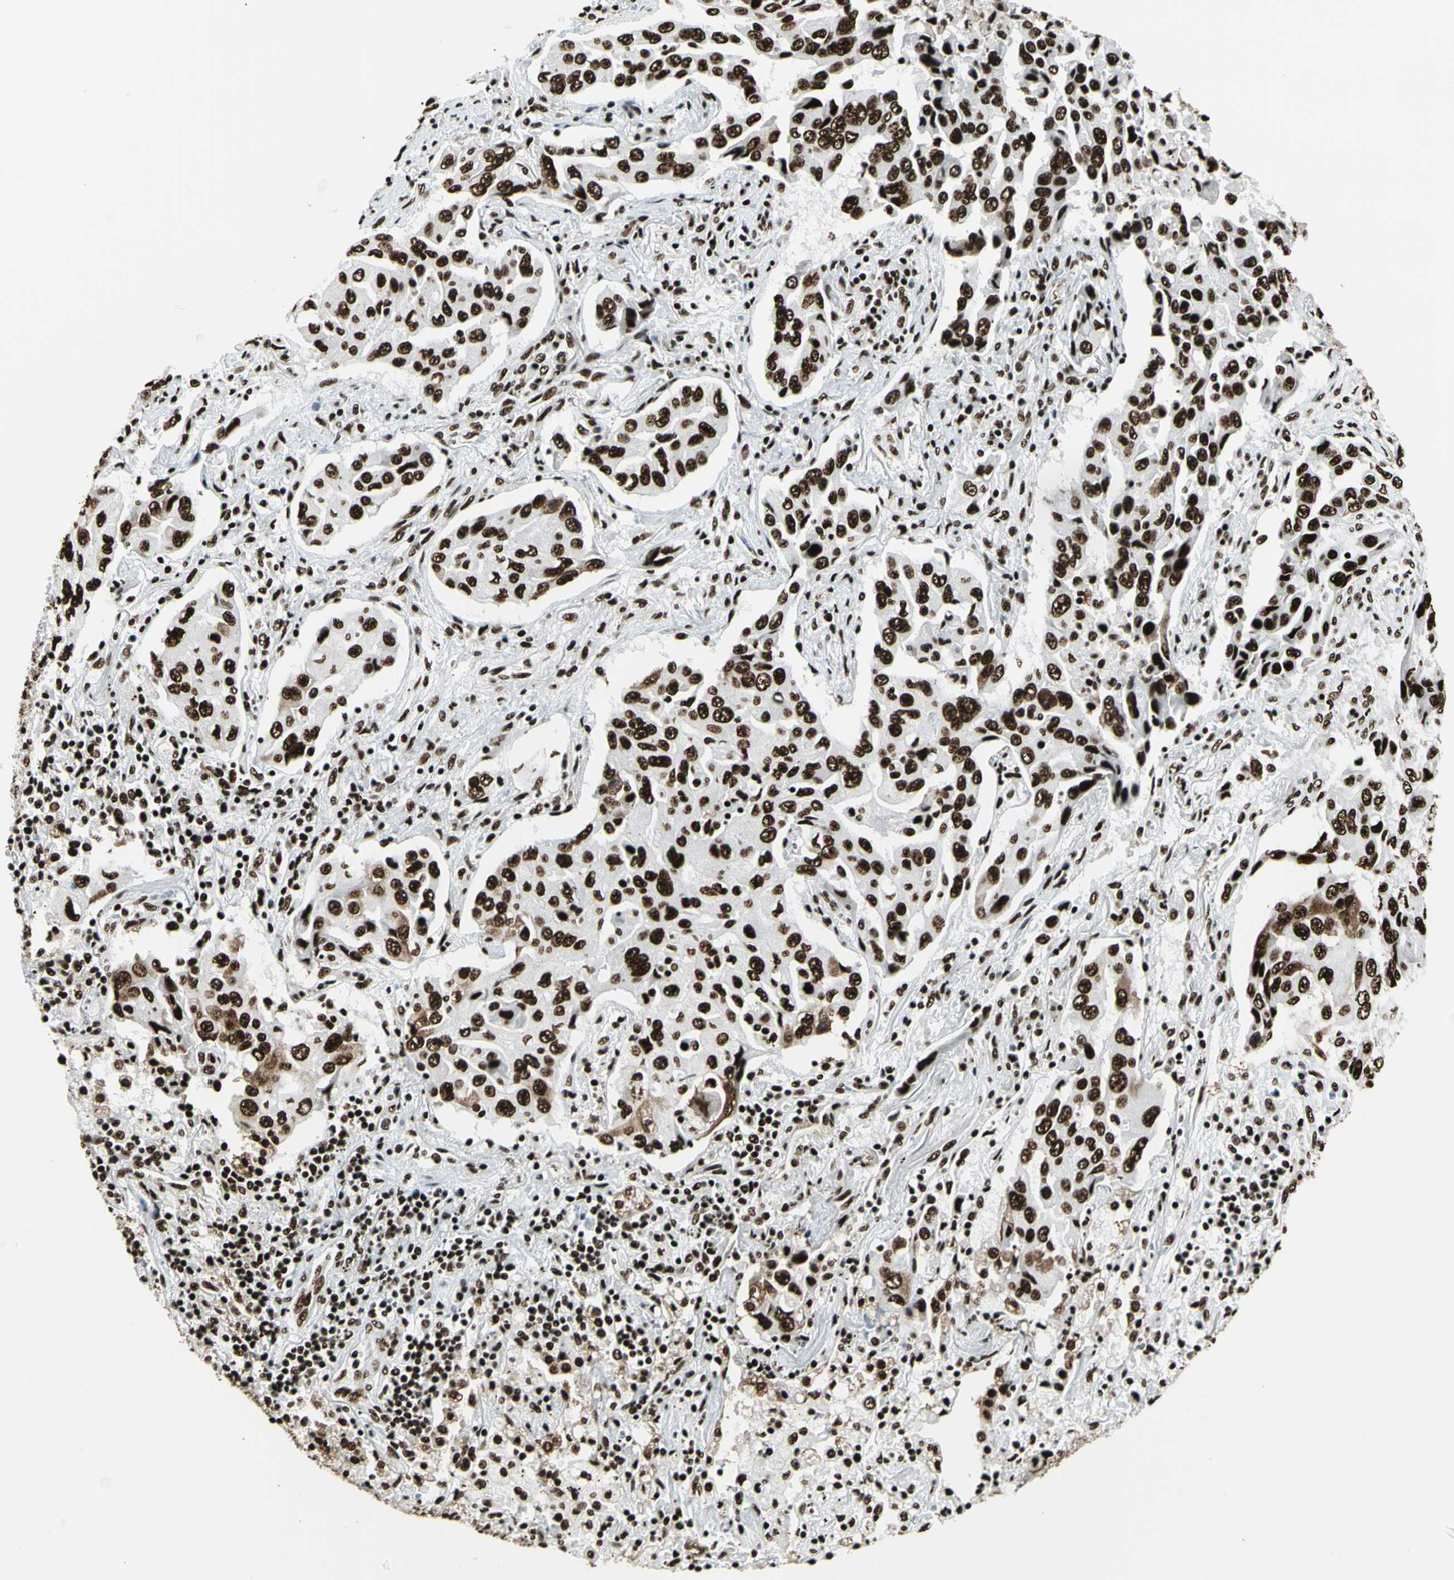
{"staining": {"intensity": "strong", "quantity": ">75%", "location": "nuclear"}, "tissue": "lung cancer", "cell_type": "Tumor cells", "image_type": "cancer", "snomed": [{"axis": "morphology", "description": "Adenocarcinoma, NOS"}, {"axis": "topography", "description": "Lung"}], "caption": "The histopathology image exhibits a brown stain indicating the presence of a protein in the nuclear of tumor cells in lung adenocarcinoma. The staining is performed using DAB (3,3'-diaminobenzidine) brown chromogen to label protein expression. The nuclei are counter-stained blue using hematoxylin.", "gene": "CCAR1", "patient": {"sex": "female", "age": 65}}